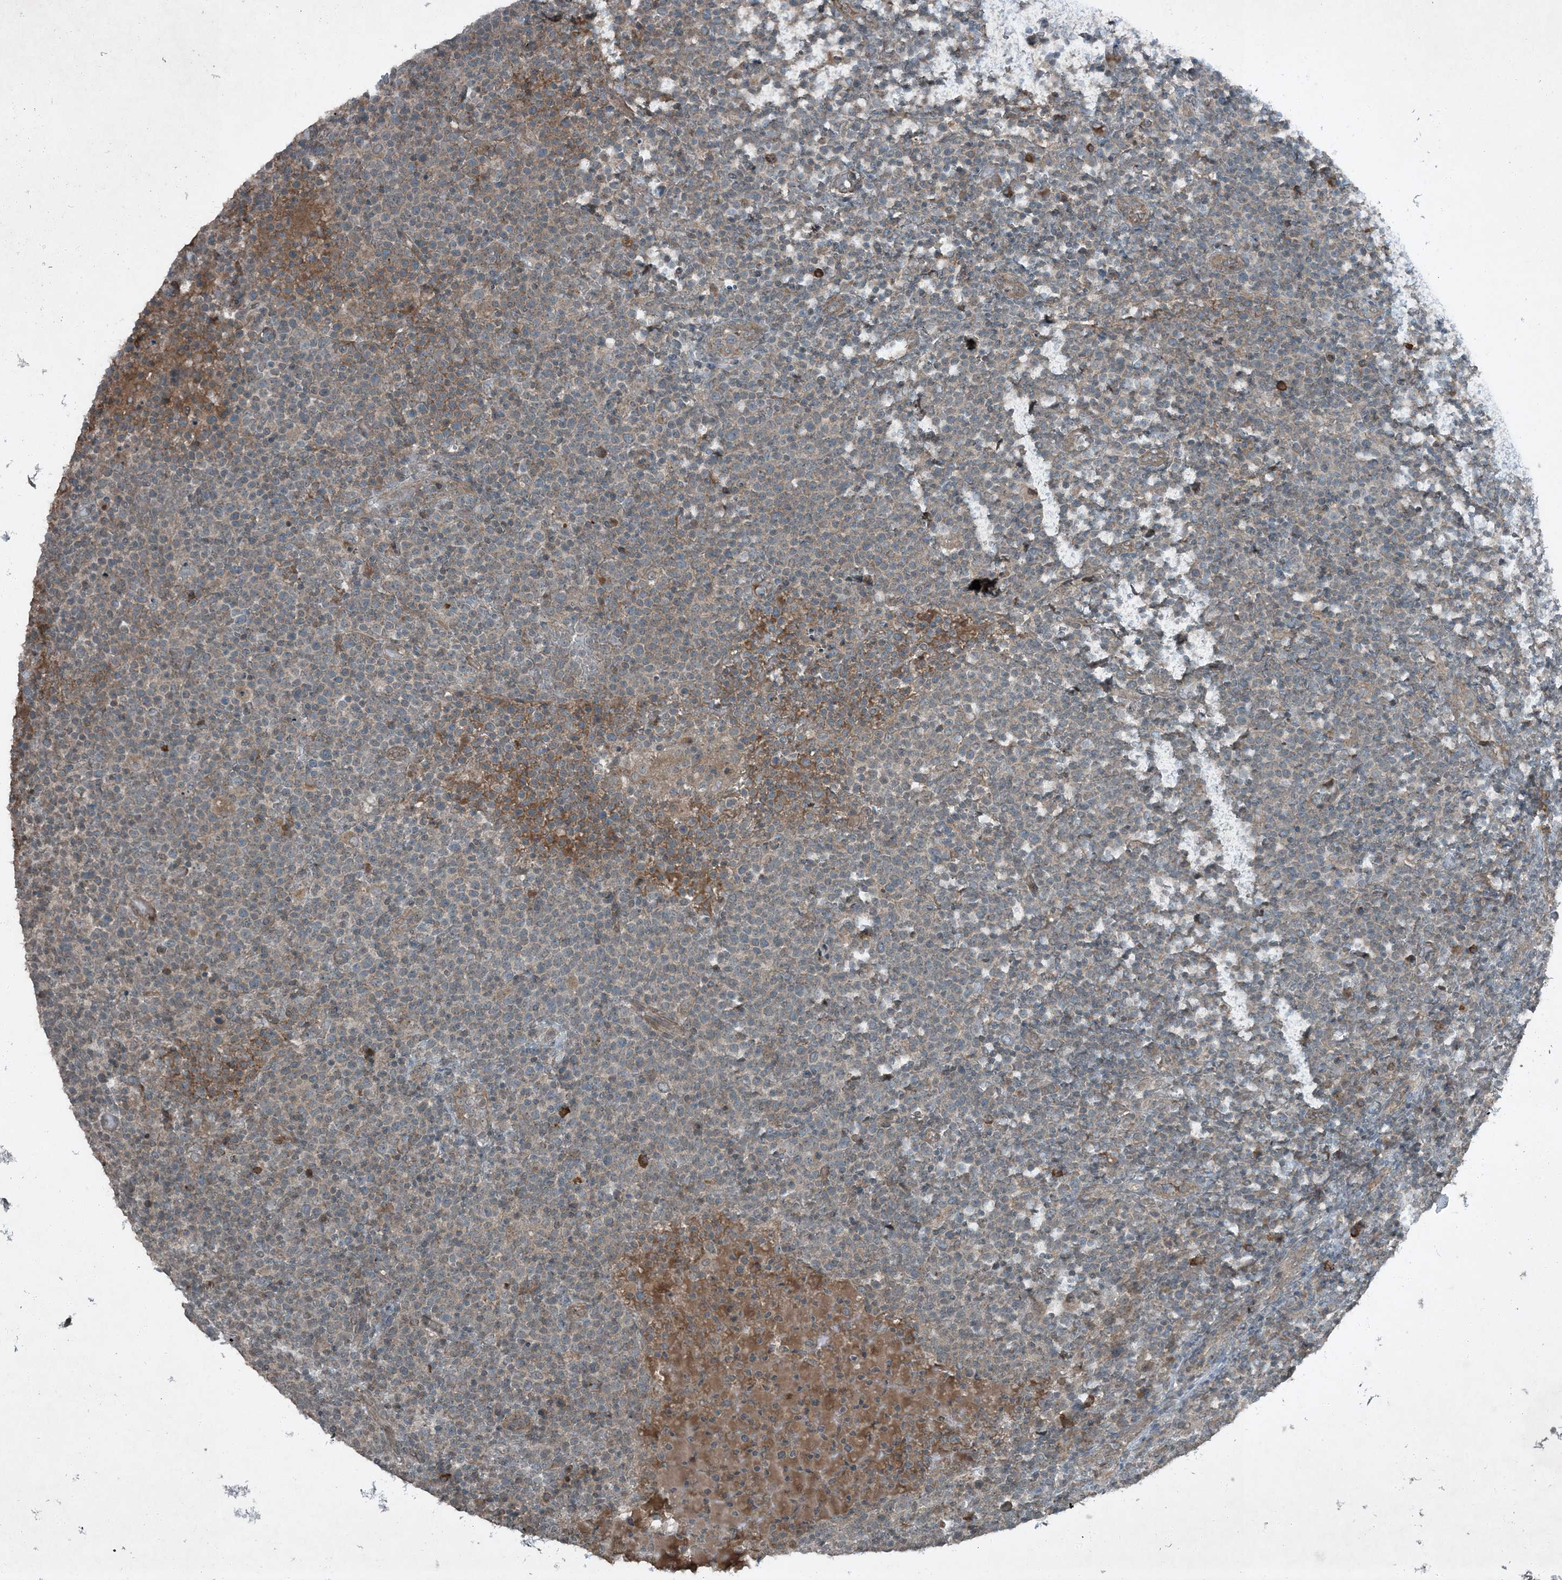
{"staining": {"intensity": "weak", "quantity": "<25%", "location": "cytoplasmic/membranous"}, "tissue": "lymphoma", "cell_type": "Tumor cells", "image_type": "cancer", "snomed": [{"axis": "morphology", "description": "Malignant lymphoma, non-Hodgkin's type, High grade"}, {"axis": "topography", "description": "Lymph node"}], "caption": "Immunohistochemistry (IHC) image of malignant lymphoma, non-Hodgkin's type (high-grade) stained for a protein (brown), which reveals no expression in tumor cells. Brightfield microscopy of immunohistochemistry stained with DAB (3,3'-diaminobenzidine) (brown) and hematoxylin (blue), captured at high magnification.", "gene": "MDN1", "patient": {"sex": "male", "age": 61}}